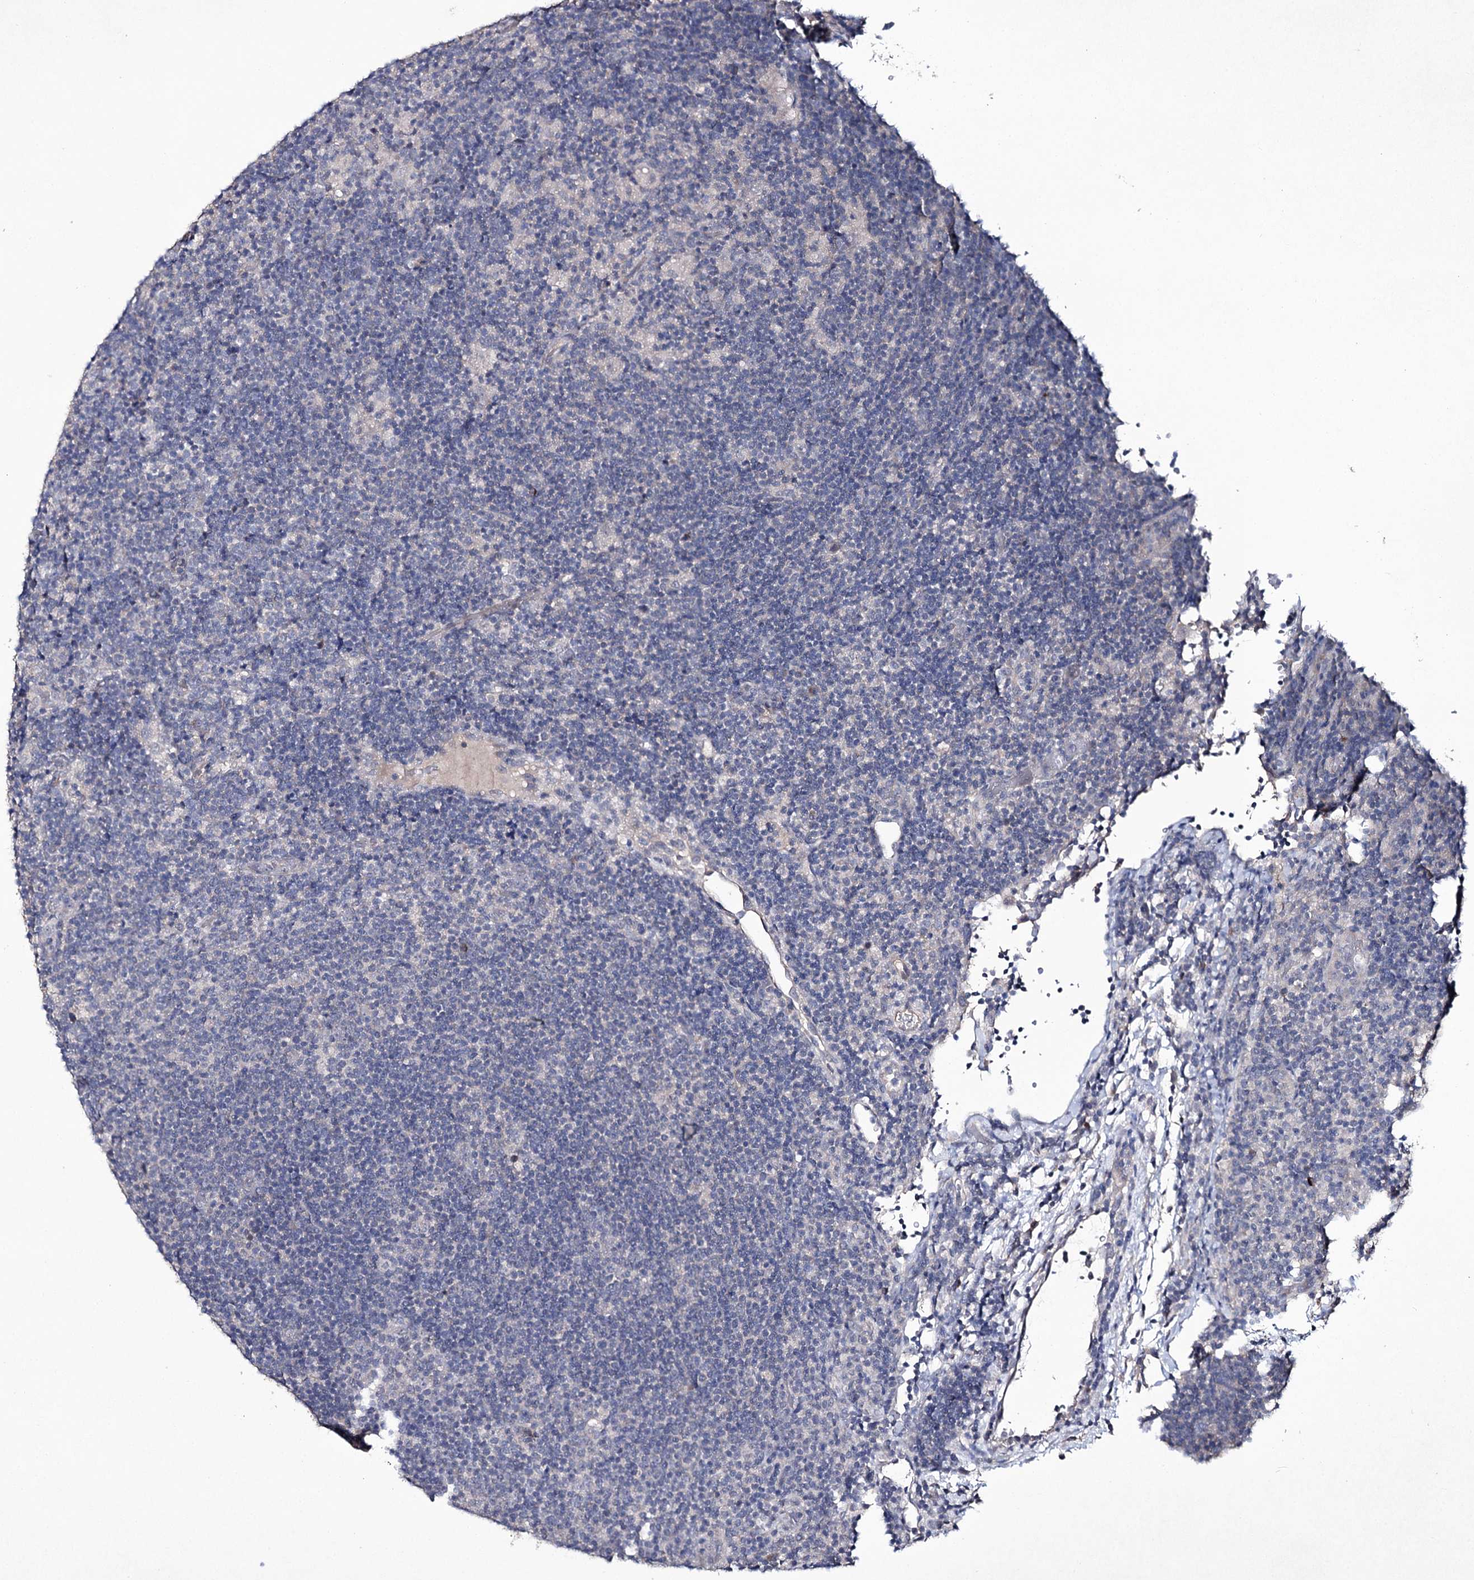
{"staining": {"intensity": "negative", "quantity": "none", "location": "none"}, "tissue": "lymphoma", "cell_type": "Tumor cells", "image_type": "cancer", "snomed": [{"axis": "morphology", "description": "Hodgkin's disease, NOS"}, {"axis": "topography", "description": "Lymph node"}], "caption": "A photomicrograph of Hodgkin's disease stained for a protein exhibits no brown staining in tumor cells. (Brightfield microscopy of DAB immunohistochemistry (IHC) at high magnification).", "gene": "SEMA4G", "patient": {"sex": "female", "age": 57}}